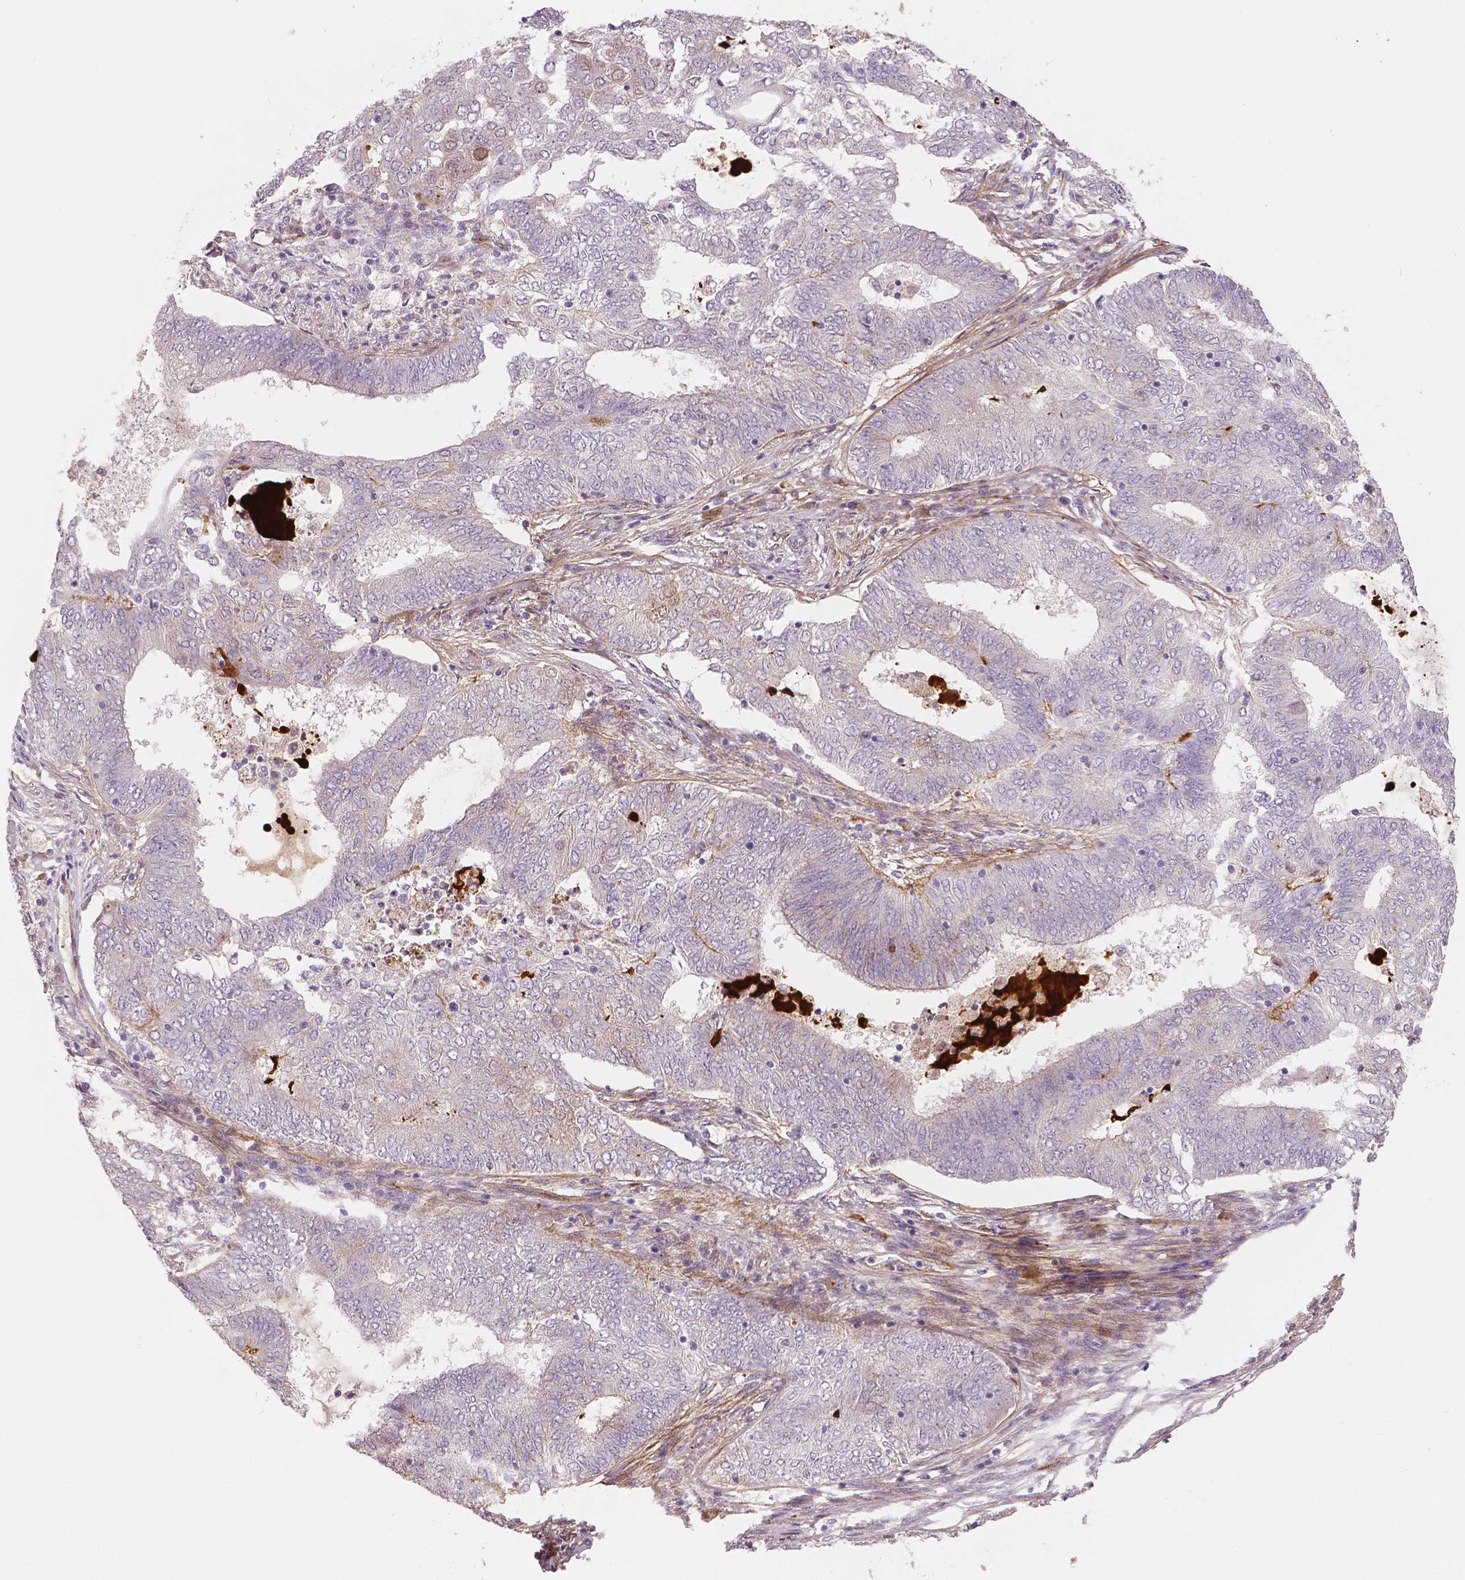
{"staining": {"intensity": "weak", "quantity": "<25%", "location": "cytoplasmic/membranous"}, "tissue": "endometrial cancer", "cell_type": "Tumor cells", "image_type": "cancer", "snomed": [{"axis": "morphology", "description": "Adenocarcinoma, NOS"}, {"axis": "topography", "description": "Endometrium"}], "caption": "Immunohistochemistry (IHC) histopathology image of human endometrial cancer (adenocarcinoma) stained for a protein (brown), which reveals no staining in tumor cells.", "gene": "FLT1", "patient": {"sex": "female", "age": 62}}